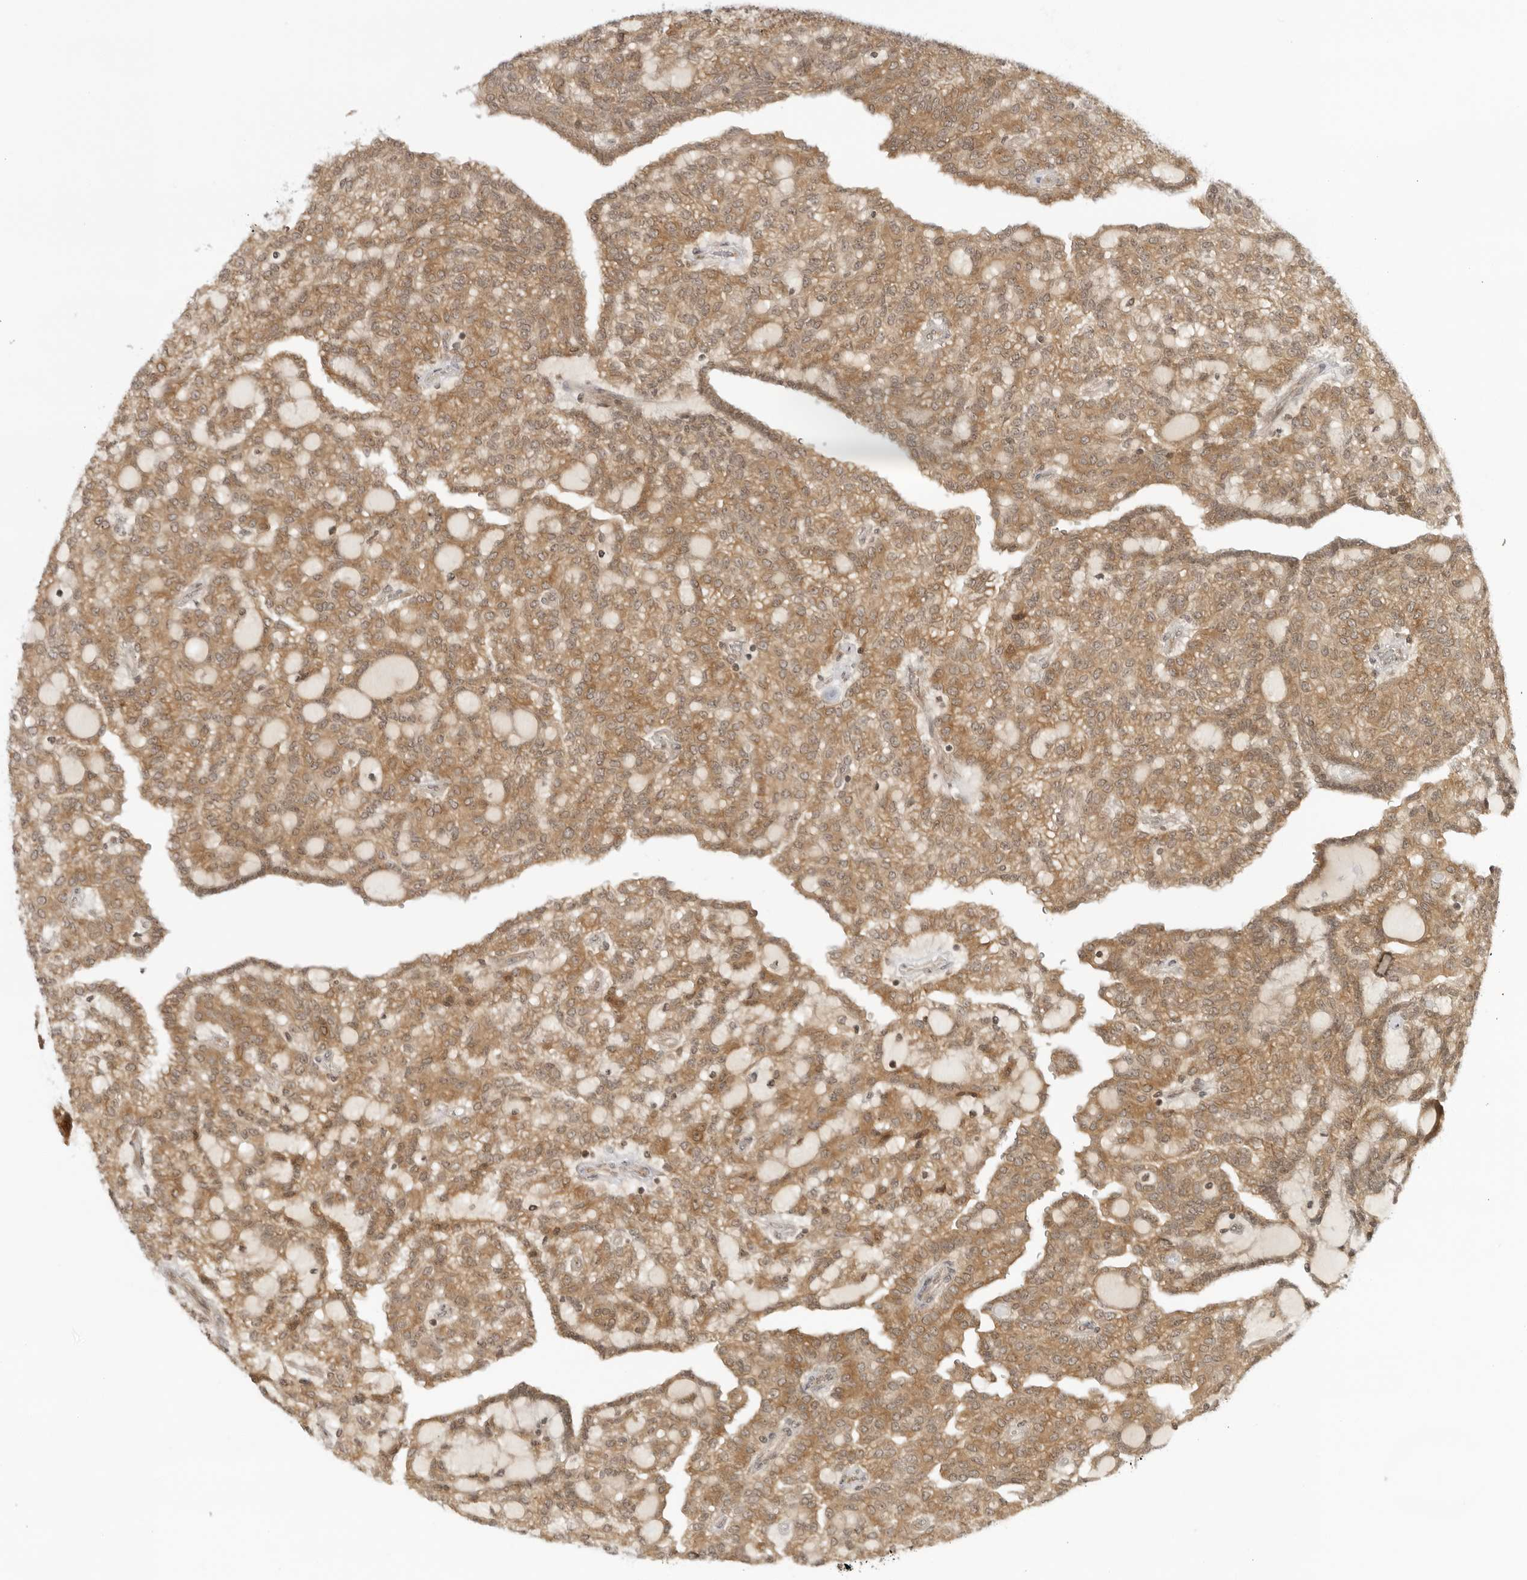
{"staining": {"intensity": "moderate", "quantity": ">75%", "location": "cytoplasmic/membranous"}, "tissue": "renal cancer", "cell_type": "Tumor cells", "image_type": "cancer", "snomed": [{"axis": "morphology", "description": "Adenocarcinoma, NOS"}, {"axis": "topography", "description": "Kidney"}], "caption": "This image reveals renal adenocarcinoma stained with IHC to label a protein in brown. The cytoplasmic/membranous of tumor cells show moderate positivity for the protein. Nuclei are counter-stained blue.", "gene": "PRRC2C", "patient": {"sex": "male", "age": 63}}